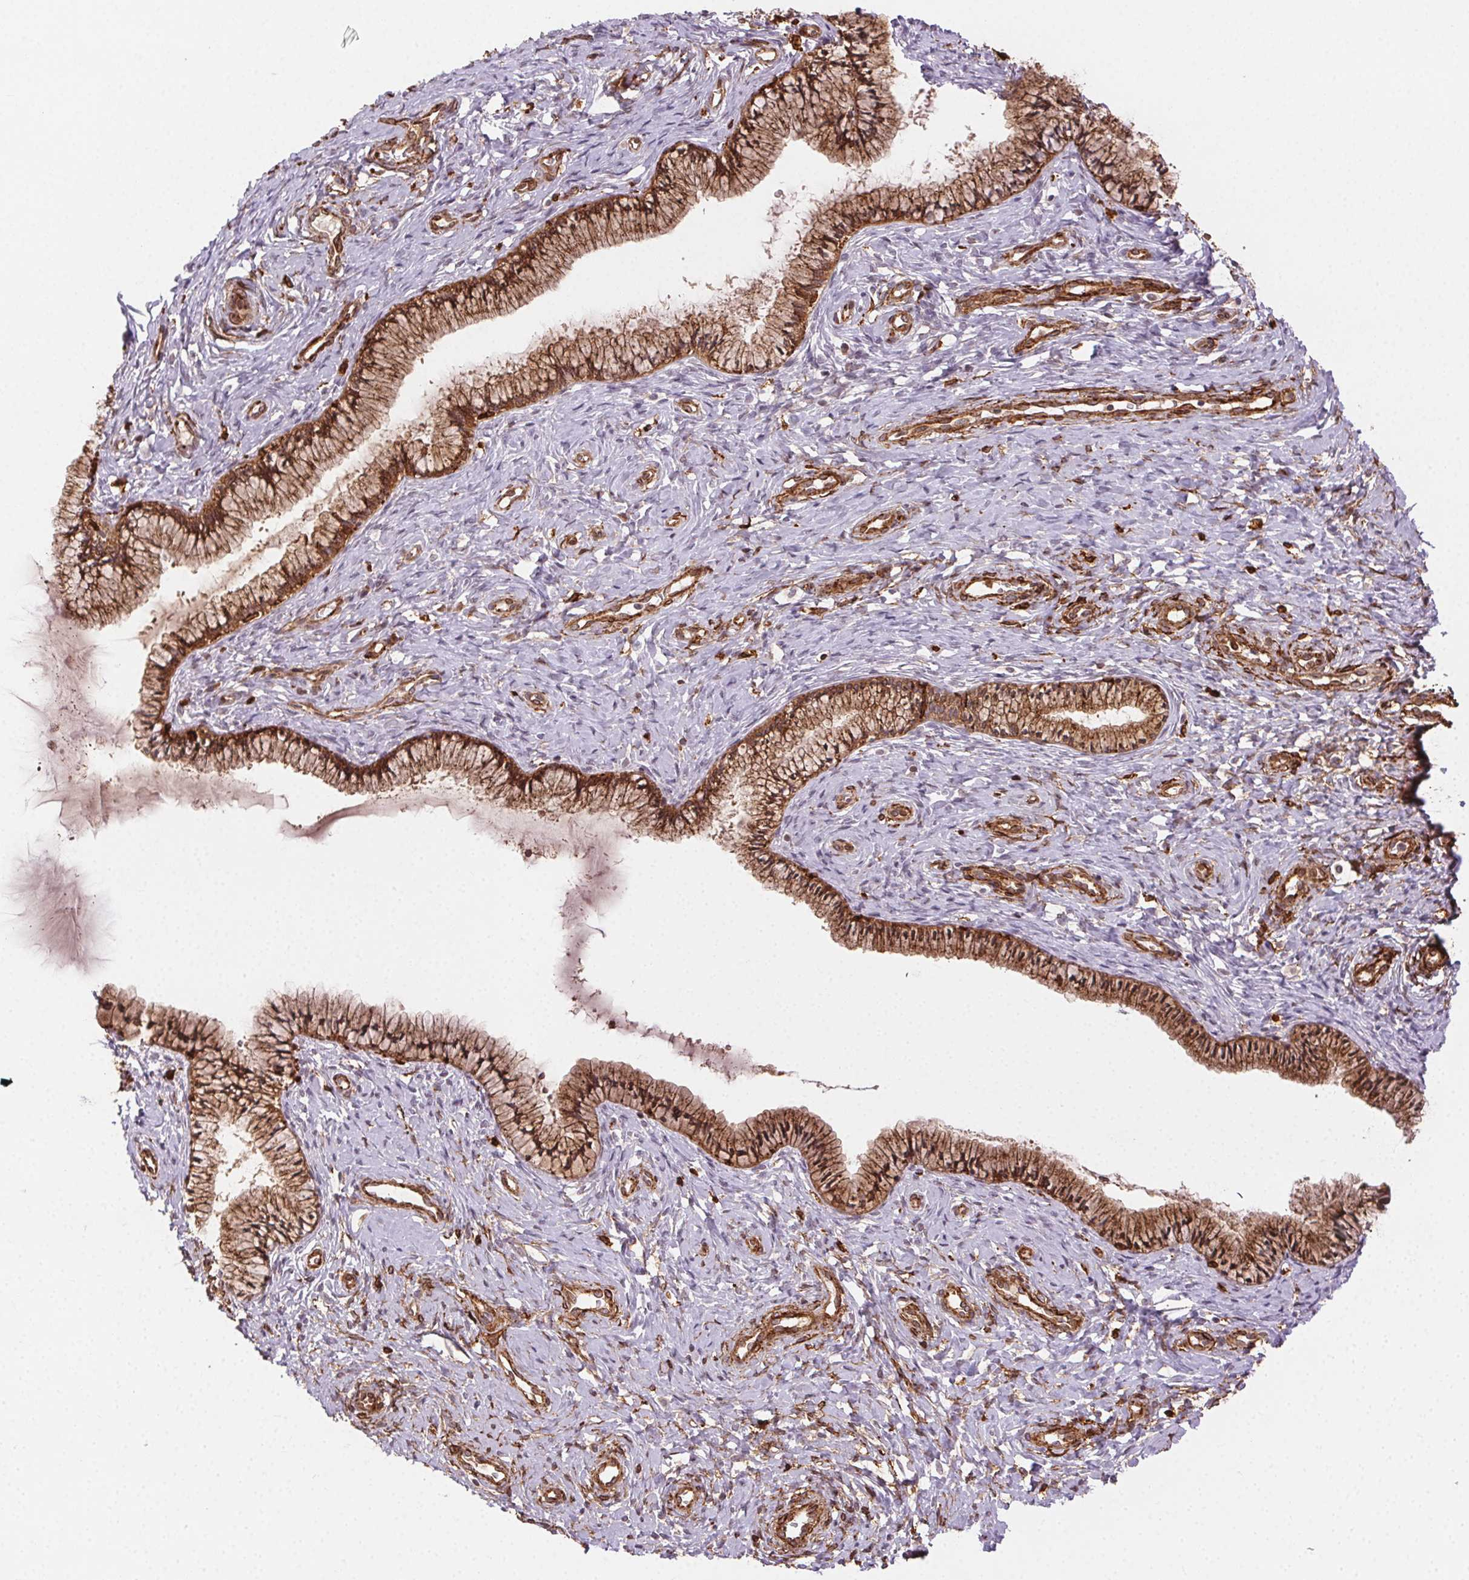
{"staining": {"intensity": "strong", "quantity": ">75%", "location": "cytoplasmic/membranous"}, "tissue": "cervix", "cell_type": "Glandular cells", "image_type": "normal", "snomed": [{"axis": "morphology", "description": "Normal tissue, NOS"}, {"axis": "topography", "description": "Cervix"}], "caption": "High-power microscopy captured an immunohistochemistry (IHC) micrograph of normal cervix, revealing strong cytoplasmic/membranous positivity in approximately >75% of glandular cells. (DAB = brown stain, brightfield microscopy at high magnification).", "gene": "RNASET2", "patient": {"sex": "female", "age": 37}}